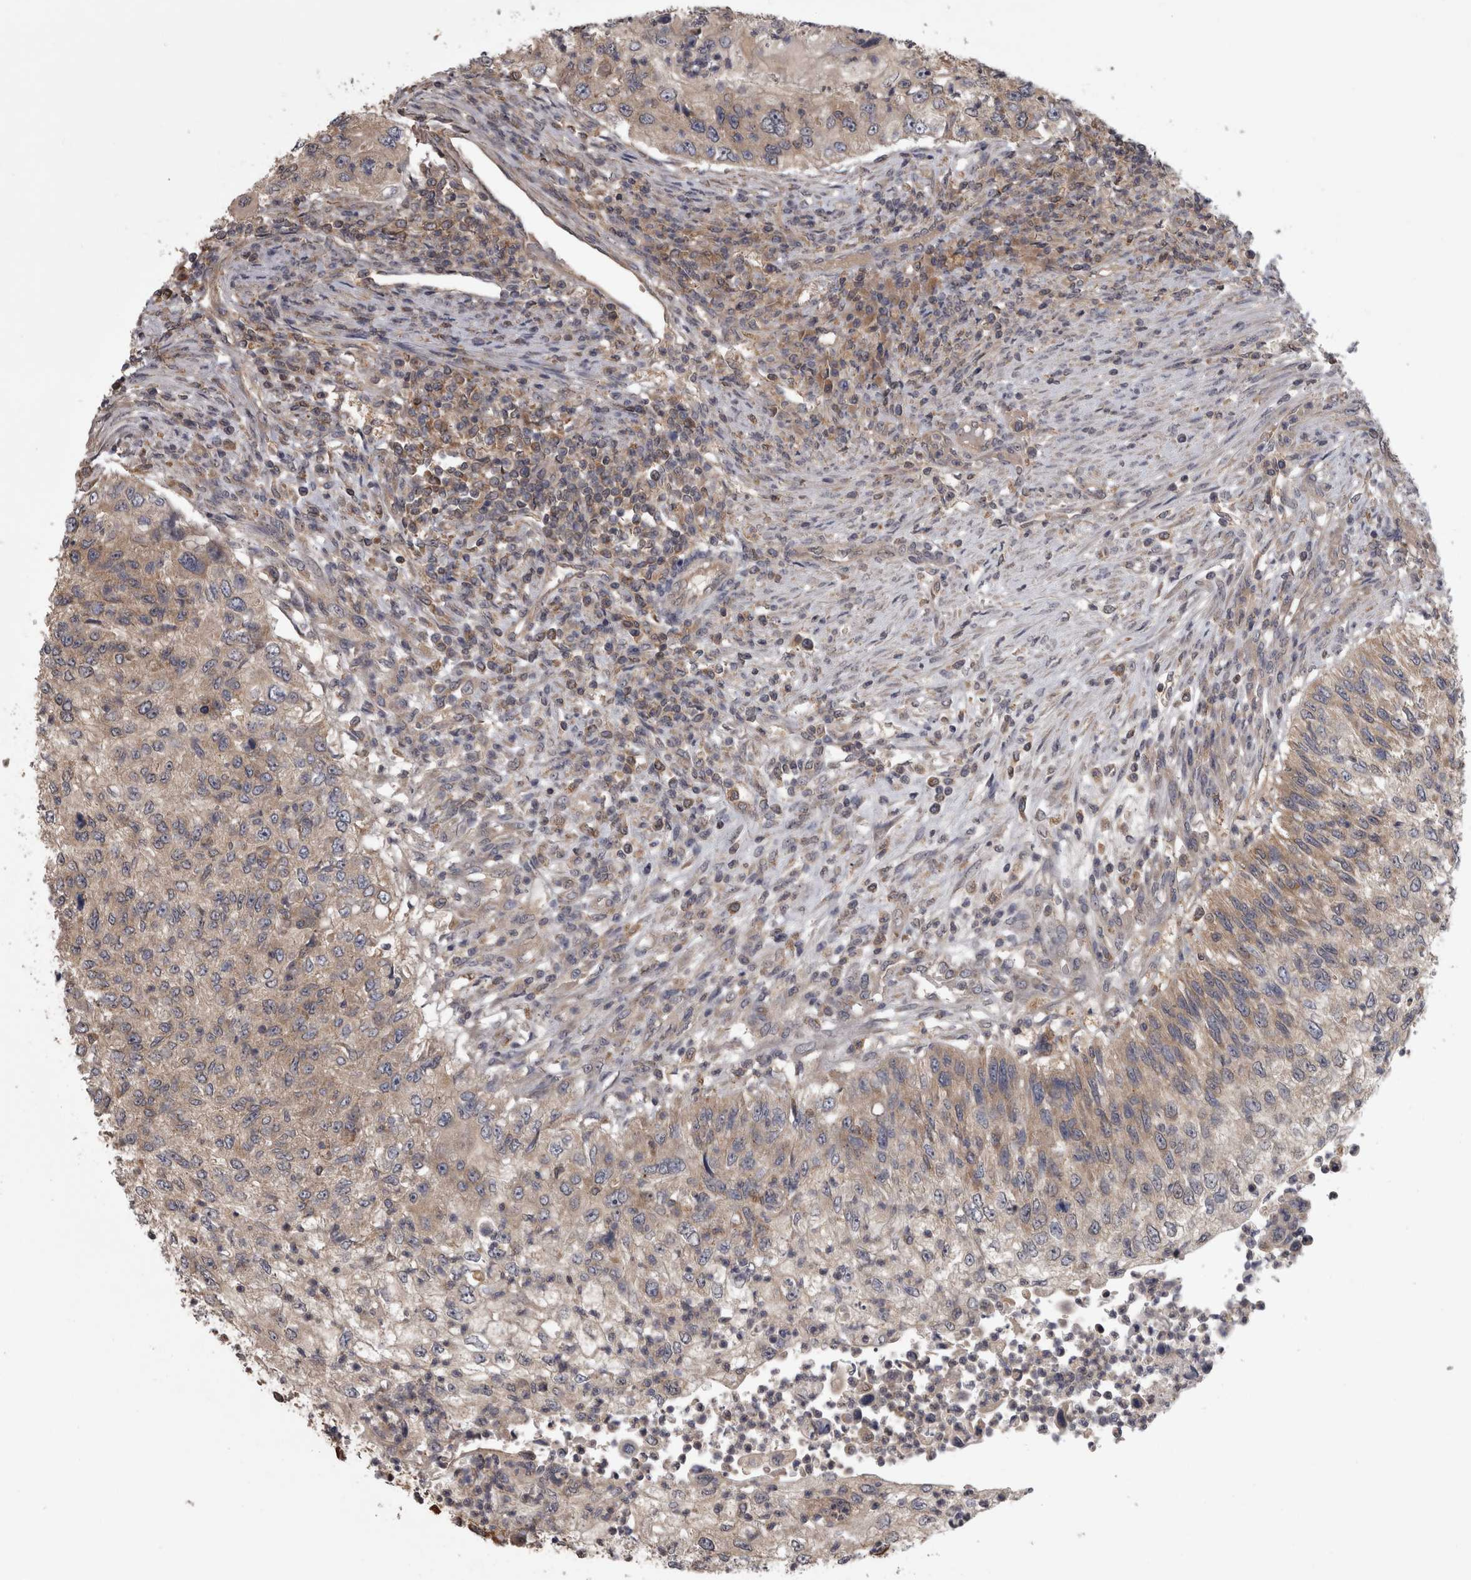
{"staining": {"intensity": "weak", "quantity": "<25%", "location": "cytoplasmic/membranous"}, "tissue": "urothelial cancer", "cell_type": "Tumor cells", "image_type": "cancer", "snomed": [{"axis": "morphology", "description": "Urothelial carcinoma, High grade"}, {"axis": "topography", "description": "Urinary bladder"}], "caption": "High-grade urothelial carcinoma was stained to show a protein in brown. There is no significant staining in tumor cells.", "gene": "APRT", "patient": {"sex": "female", "age": 60}}